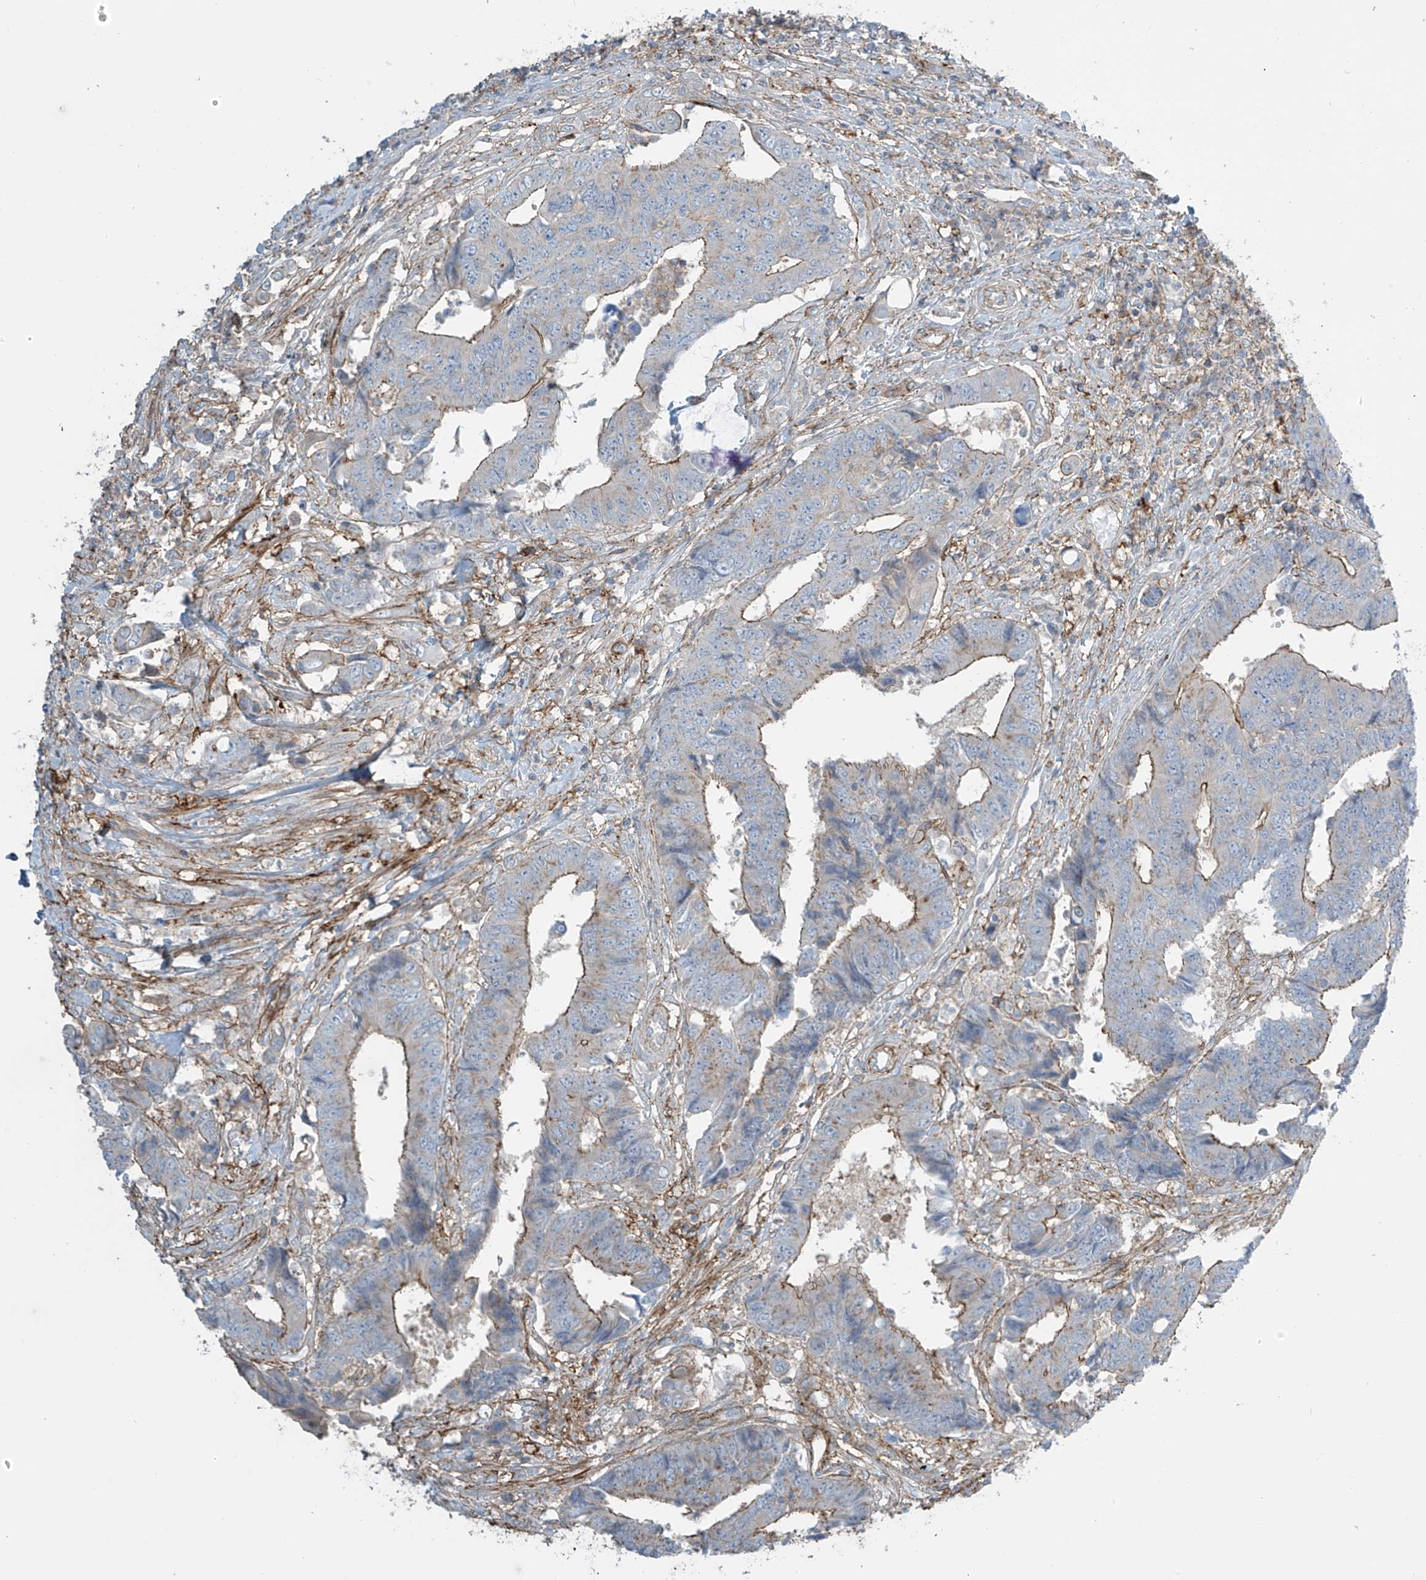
{"staining": {"intensity": "moderate", "quantity": "25%-75%", "location": "cytoplasmic/membranous"}, "tissue": "colorectal cancer", "cell_type": "Tumor cells", "image_type": "cancer", "snomed": [{"axis": "morphology", "description": "Adenocarcinoma, NOS"}, {"axis": "topography", "description": "Rectum"}], "caption": "Colorectal cancer (adenocarcinoma) stained for a protein reveals moderate cytoplasmic/membranous positivity in tumor cells.", "gene": "SLC9A2", "patient": {"sex": "male", "age": 84}}